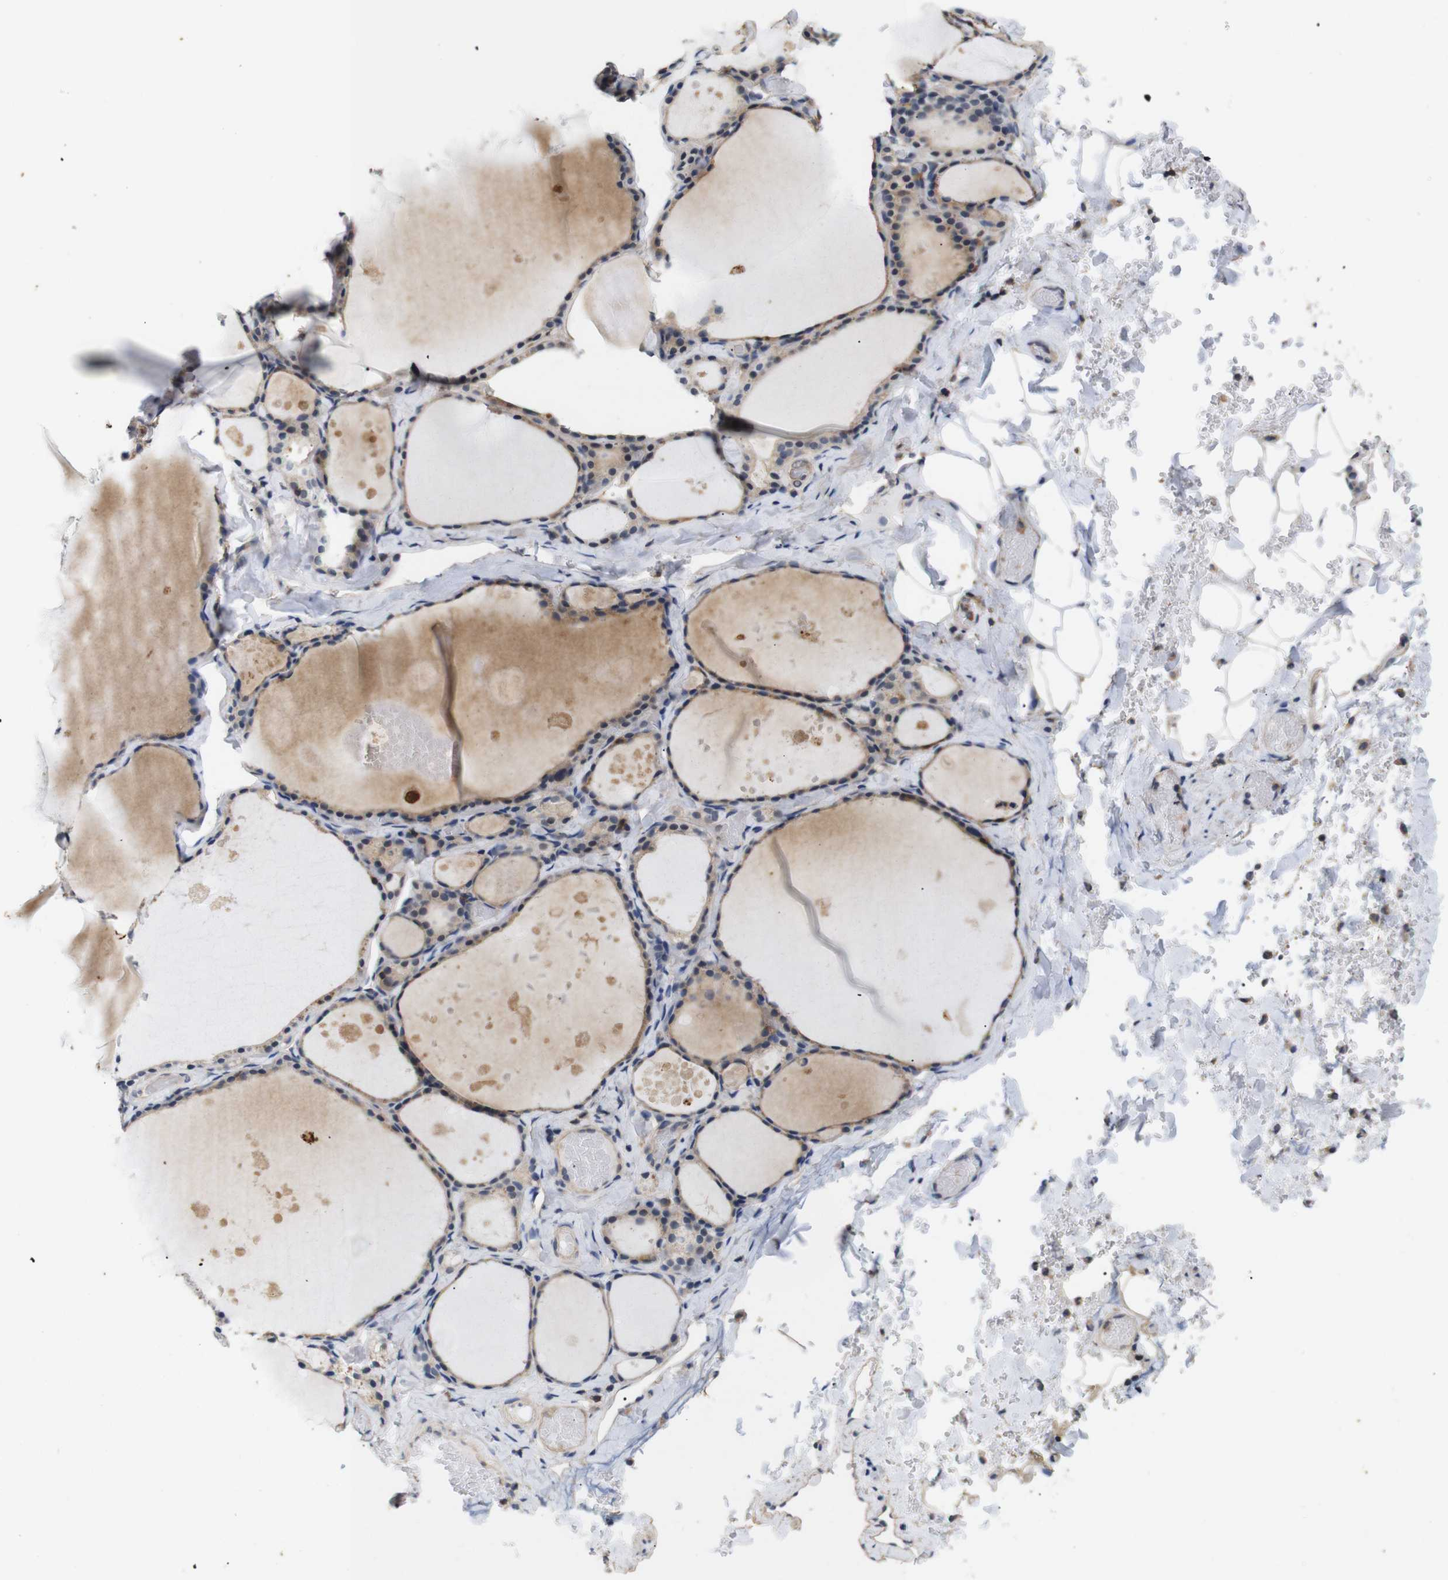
{"staining": {"intensity": "weak", "quantity": ">75%", "location": "cytoplasmic/membranous"}, "tissue": "thyroid gland", "cell_type": "Glandular cells", "image_type": "normal", "snomed": [{"axis": "morphology", "description": "Normal tissue, NOS"}, {"axis": "topography", "description": "Thyroid gland"}], "caption": "Immunohistochemical staining of benign thyroid gland displays weak cytoplasmic/membranous protein positivity in approximately >75% of glandular cells. The staining was performed using DAB (3,3'-diaminobenzidine) to visualize the protein expression in brown, while the nuclei were stained in blue with hematoxylin (Magnification: 20x).", "gene": "BRWD3", "patient": {"sex": "male", "age": 56}}